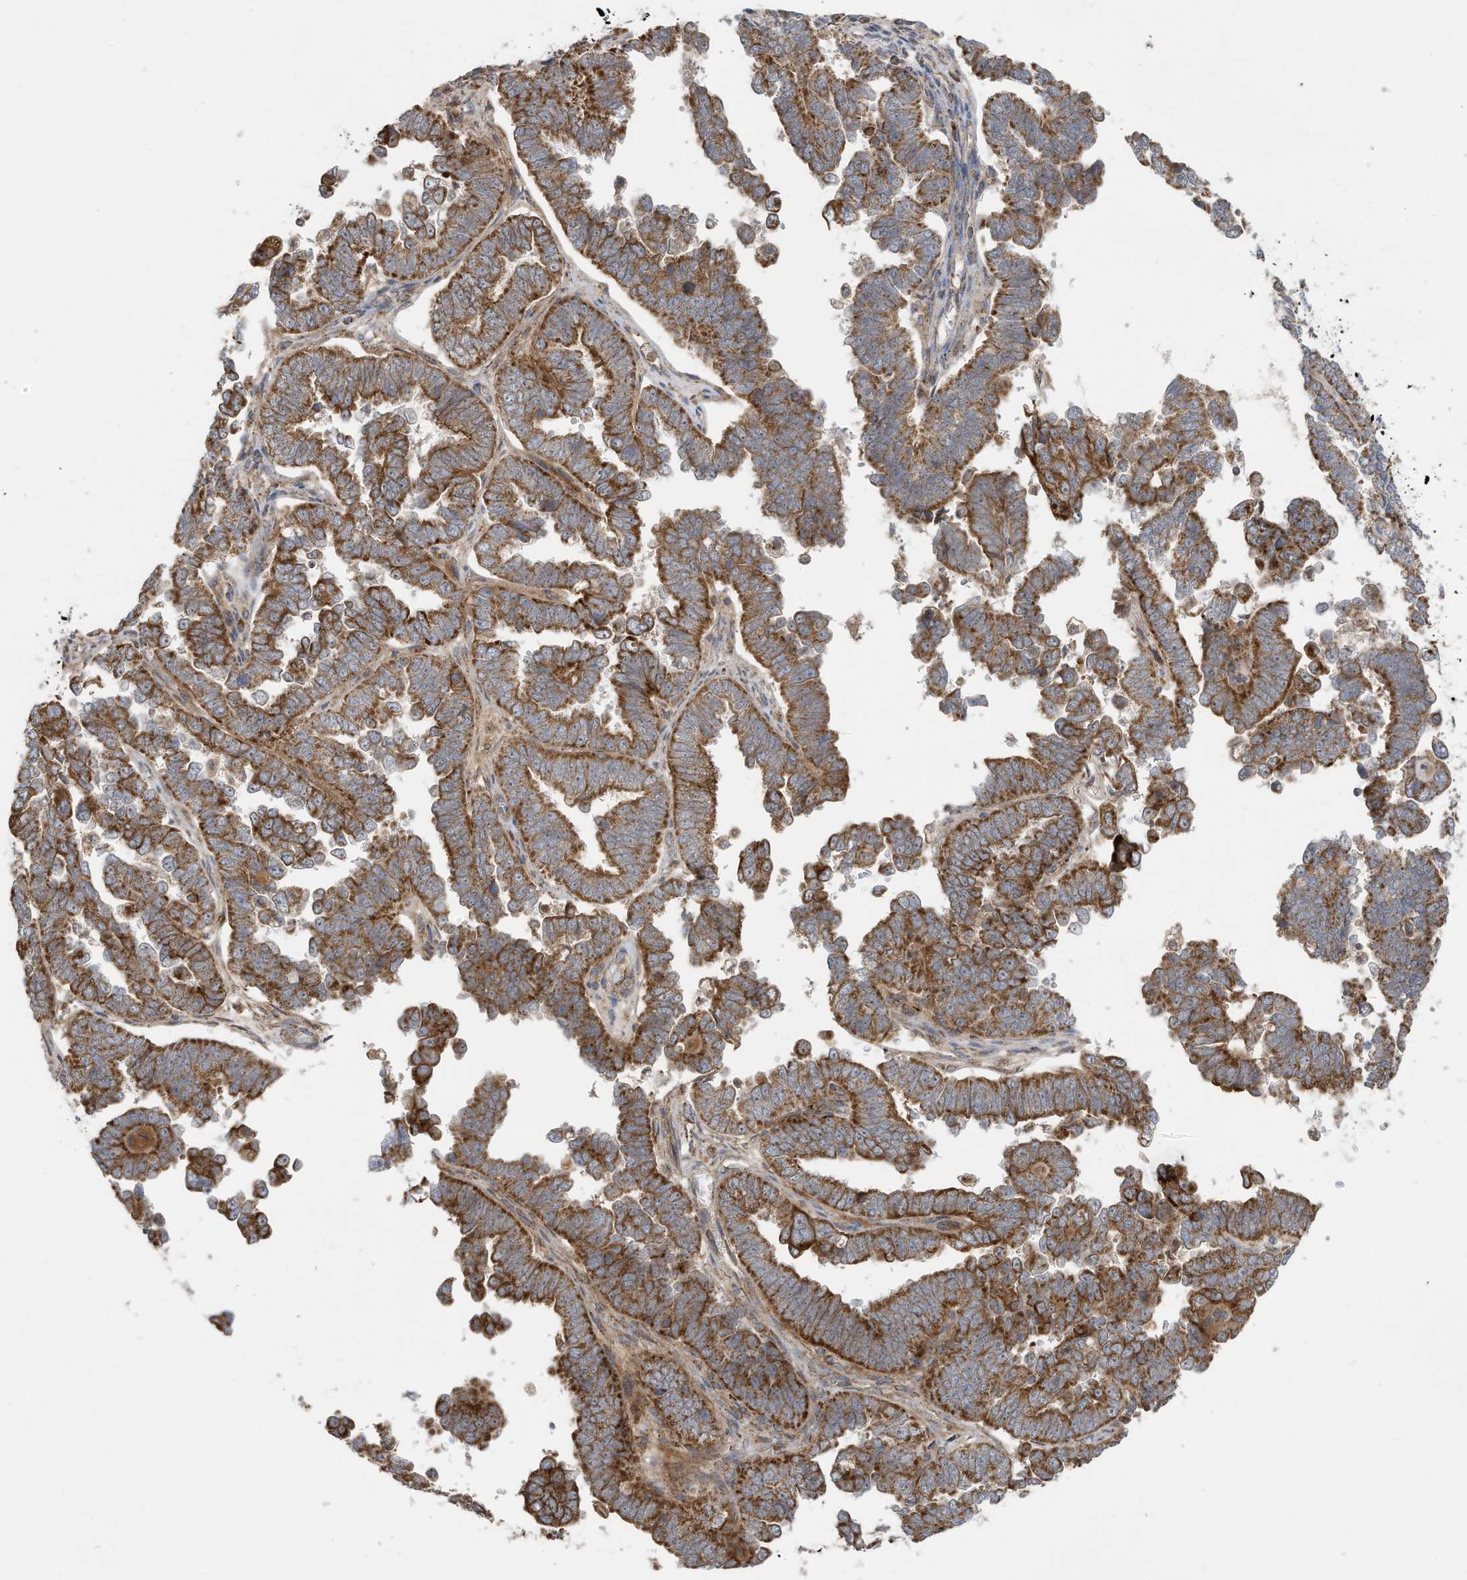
{"staining": {"intensity": "moderate", "quantity": ">75%", "location": "cytoplasmic/membranous"}, "tissue": "endometrial cancer", "cell_type": "Tumor cells", "image_type": "cancer", "snomed": [{"axis": "morphology", "description": "Adenocarcinoma, NOS"}, {"axis": "topography", "description": "Endometrium"}], "caption": "Immunohistochemistry of endometrial adenocarcinoma exhibits medium levels of moderate cytoplasmic/membranous staining in about >75% of tumor cells.", "gene": "C2orf74", "patient": {"sex": "female", "age": 75}}